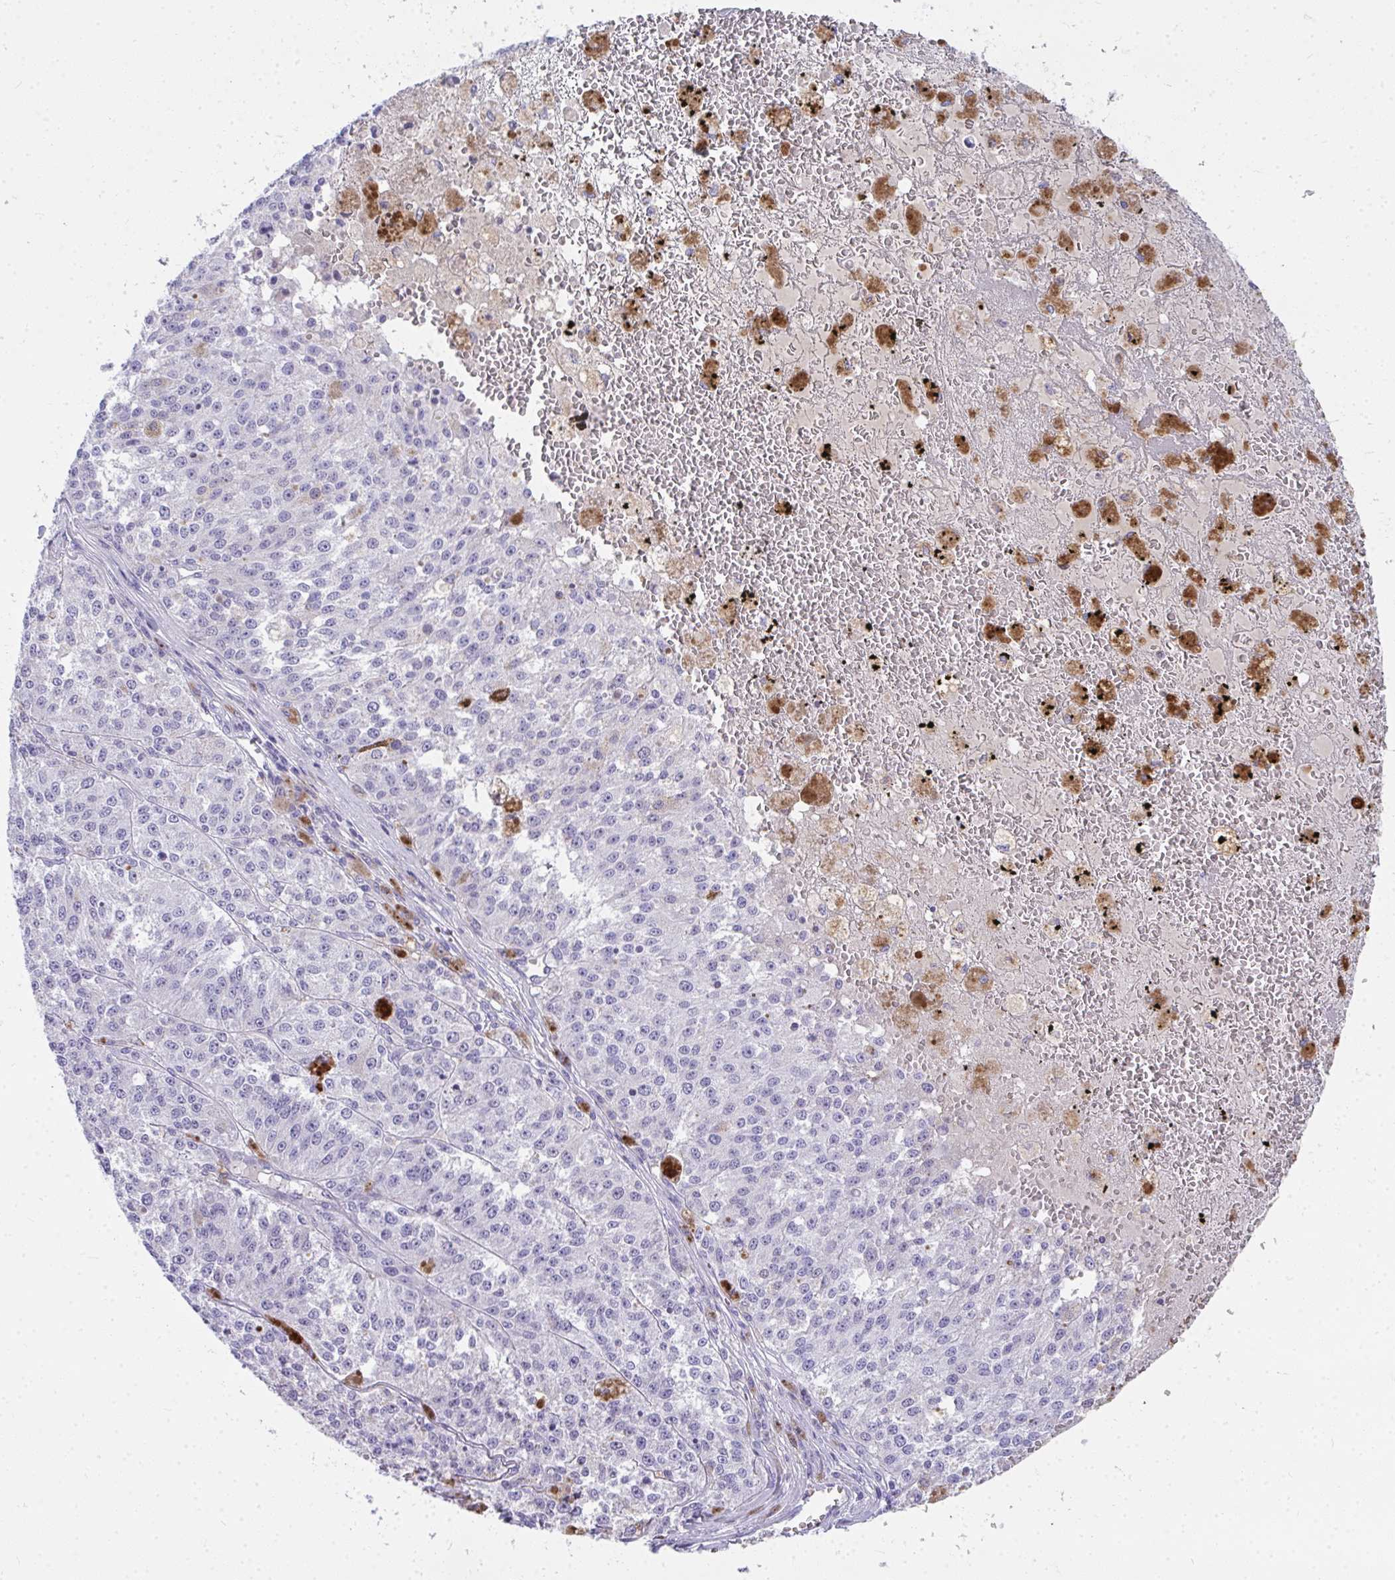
{"staining": {"intensity": "negative", "quantity": "none", "location": "none"}, "tissue": "melanoma", "cell_type": "Tumor cells", "image_type": "cancer", "snomed": [{"axis": "morphology", "description": "Malignant melanoma, Metastatic site"}, {"axis": "topography", "description": "Lymph node"}], "caption": "Immunohistochemistry (IHC) histopathology image of neoplastic tissue: human melanoma stained with DAB reveals no significant protein positivity in tumor cells.", "gene": "COA5", "patient": {"sex": "female", "age": 64}}